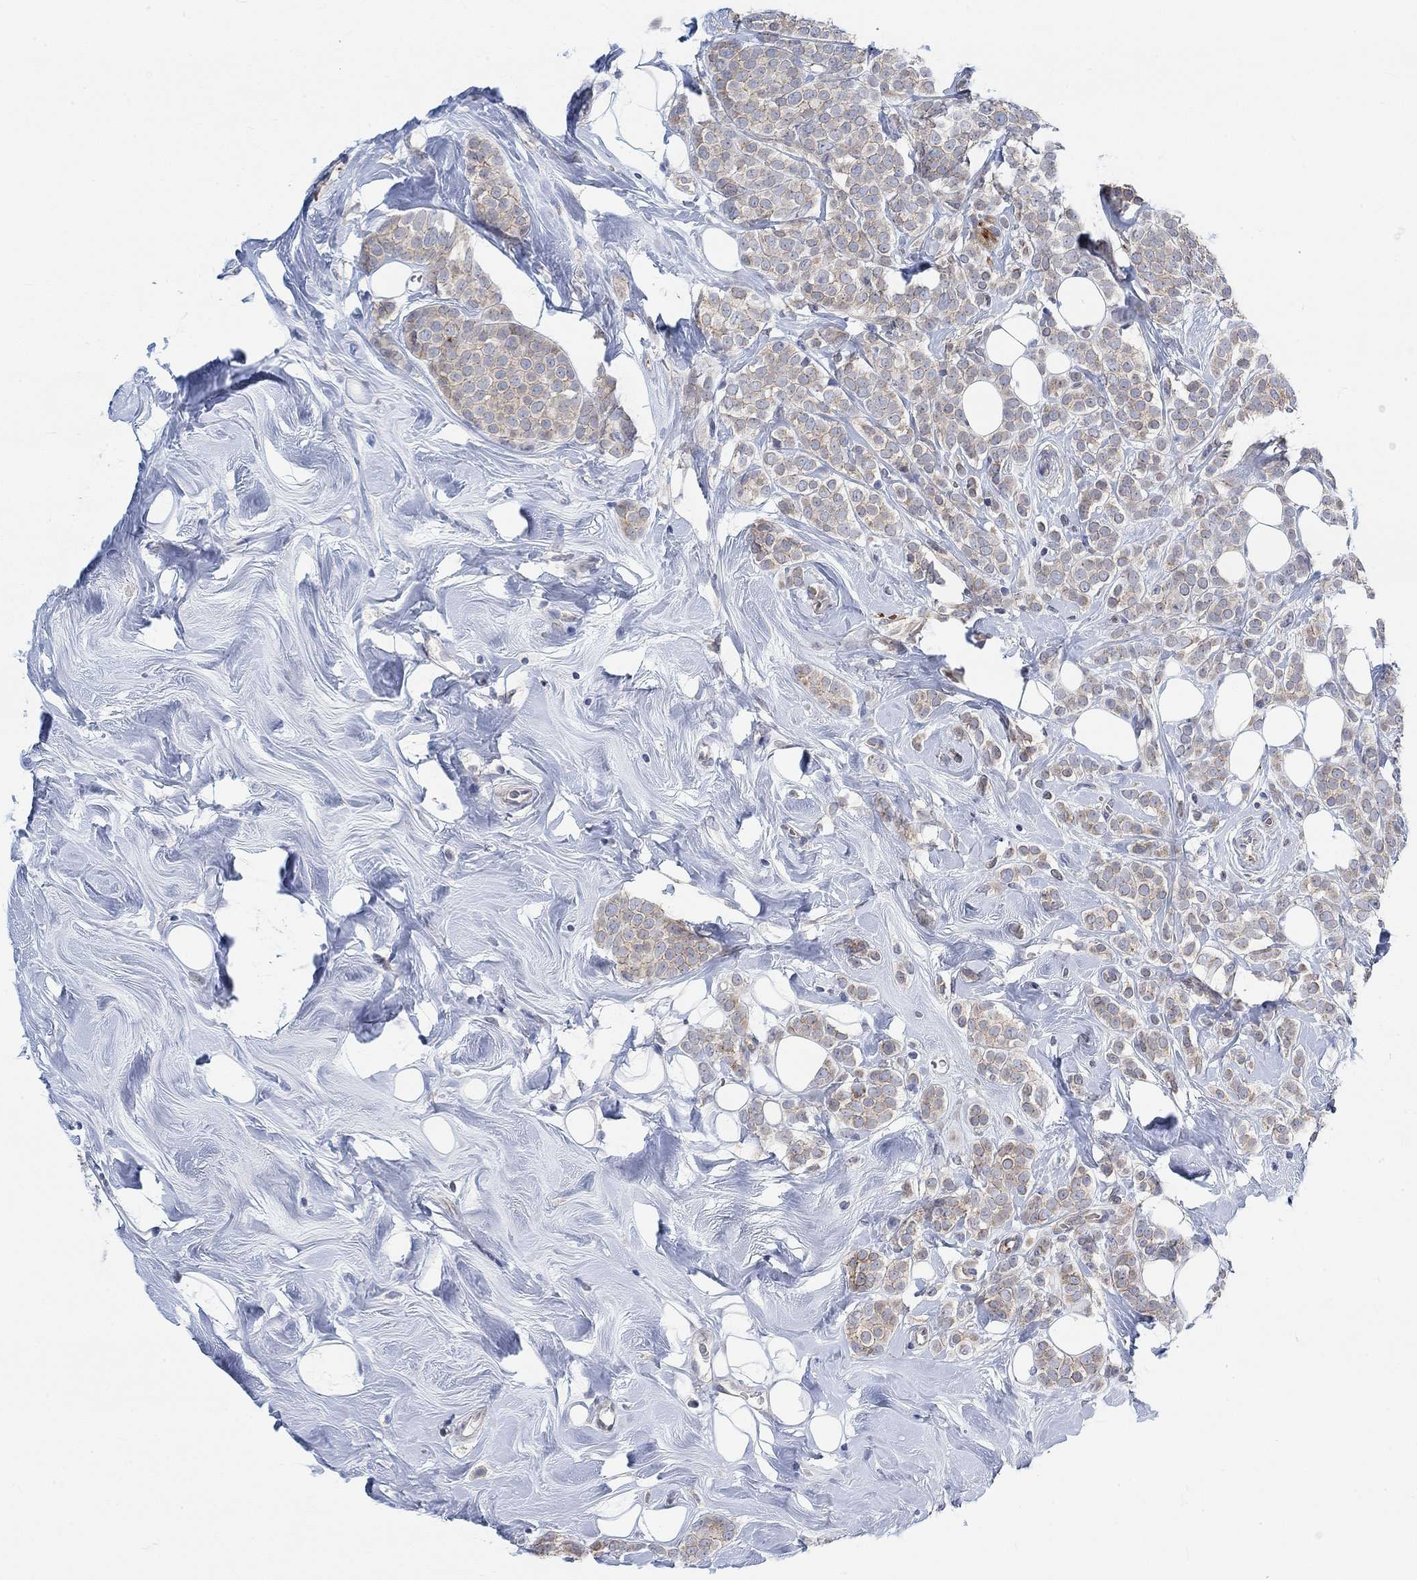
{"staining": {"intensity": "weak", "quantity": "25%-75%", "location": "cytoplasmic/membranous"}, "tissue": "breast cancer", "cell_type": "Tumor cells", "image_type": "cancer", "snomed": [{"axis": "morphology", "description": "Lobular carcinoma"}, {"axis": "topography", "description": "Breast"}], "caption": "Weak cytoplasmic/membranous staining for a protein is present in about 25%-75% of tumor cells of breast lobular carcinoma using IHC.", "gene": "PMFBP1", "patient": {"sex": "female", "age": 49}}